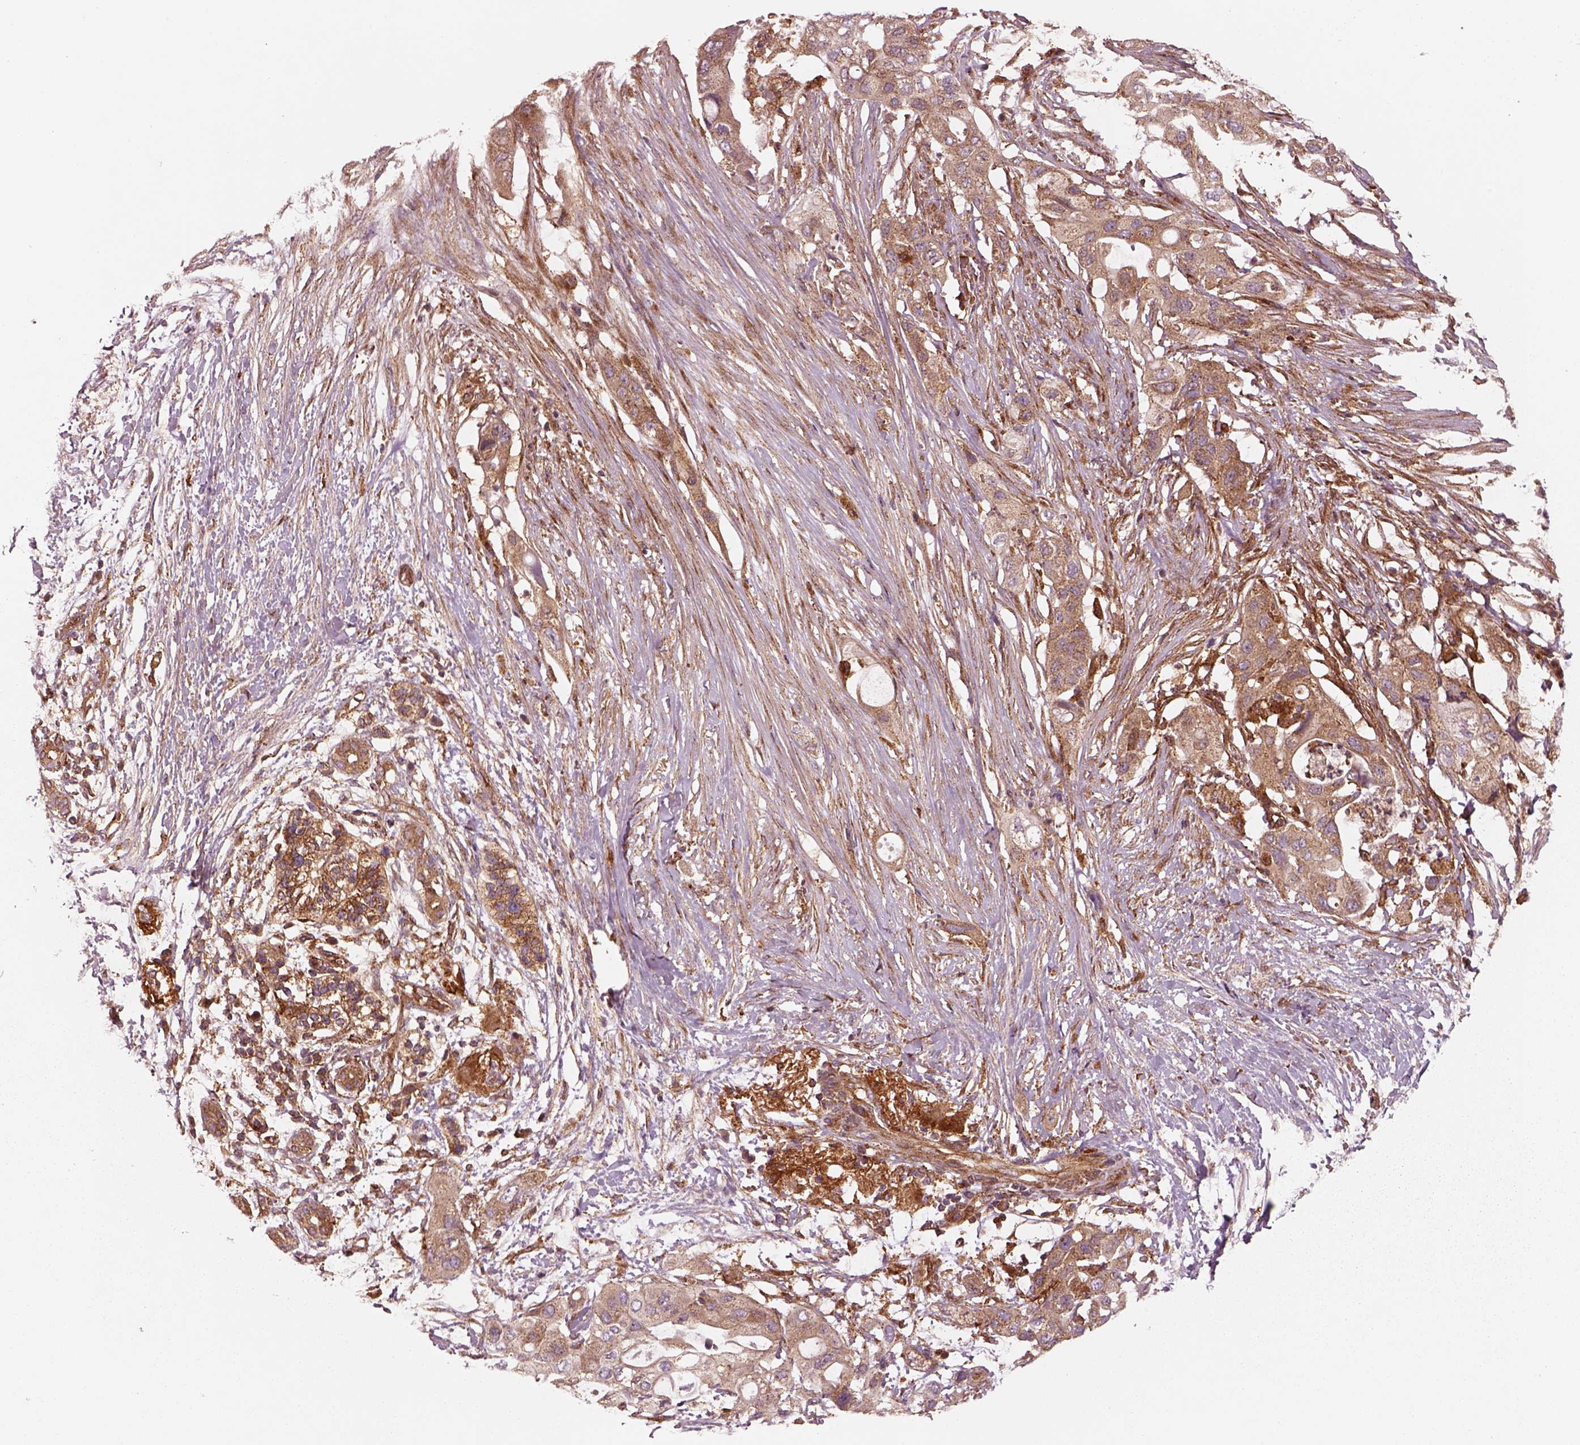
{"staining": {"intensity": "strong", "quantity": "25%-75%", "location": "cytoplasmic/membranous"}, "tissue": "pancreatic cancer", "cell_type": "Tumor cells", "image_type": "cancer", "snomed": [{"axis": "morphology", "description": "Adenocarcinoma, NOS"}, {"axis": "topography", "description": "Pancreas"}], "caption": "An immunohistochemistry (IHC) micrograph of tumor tissue is shown. Protein staining in brown highlights strong cytoplasmic/membranous positivity in pancreatic cancer (adenocarcinoma) within tumor cells.", "gene": "WASHC2A", "patient": {"sex": "female", "age": 72}}